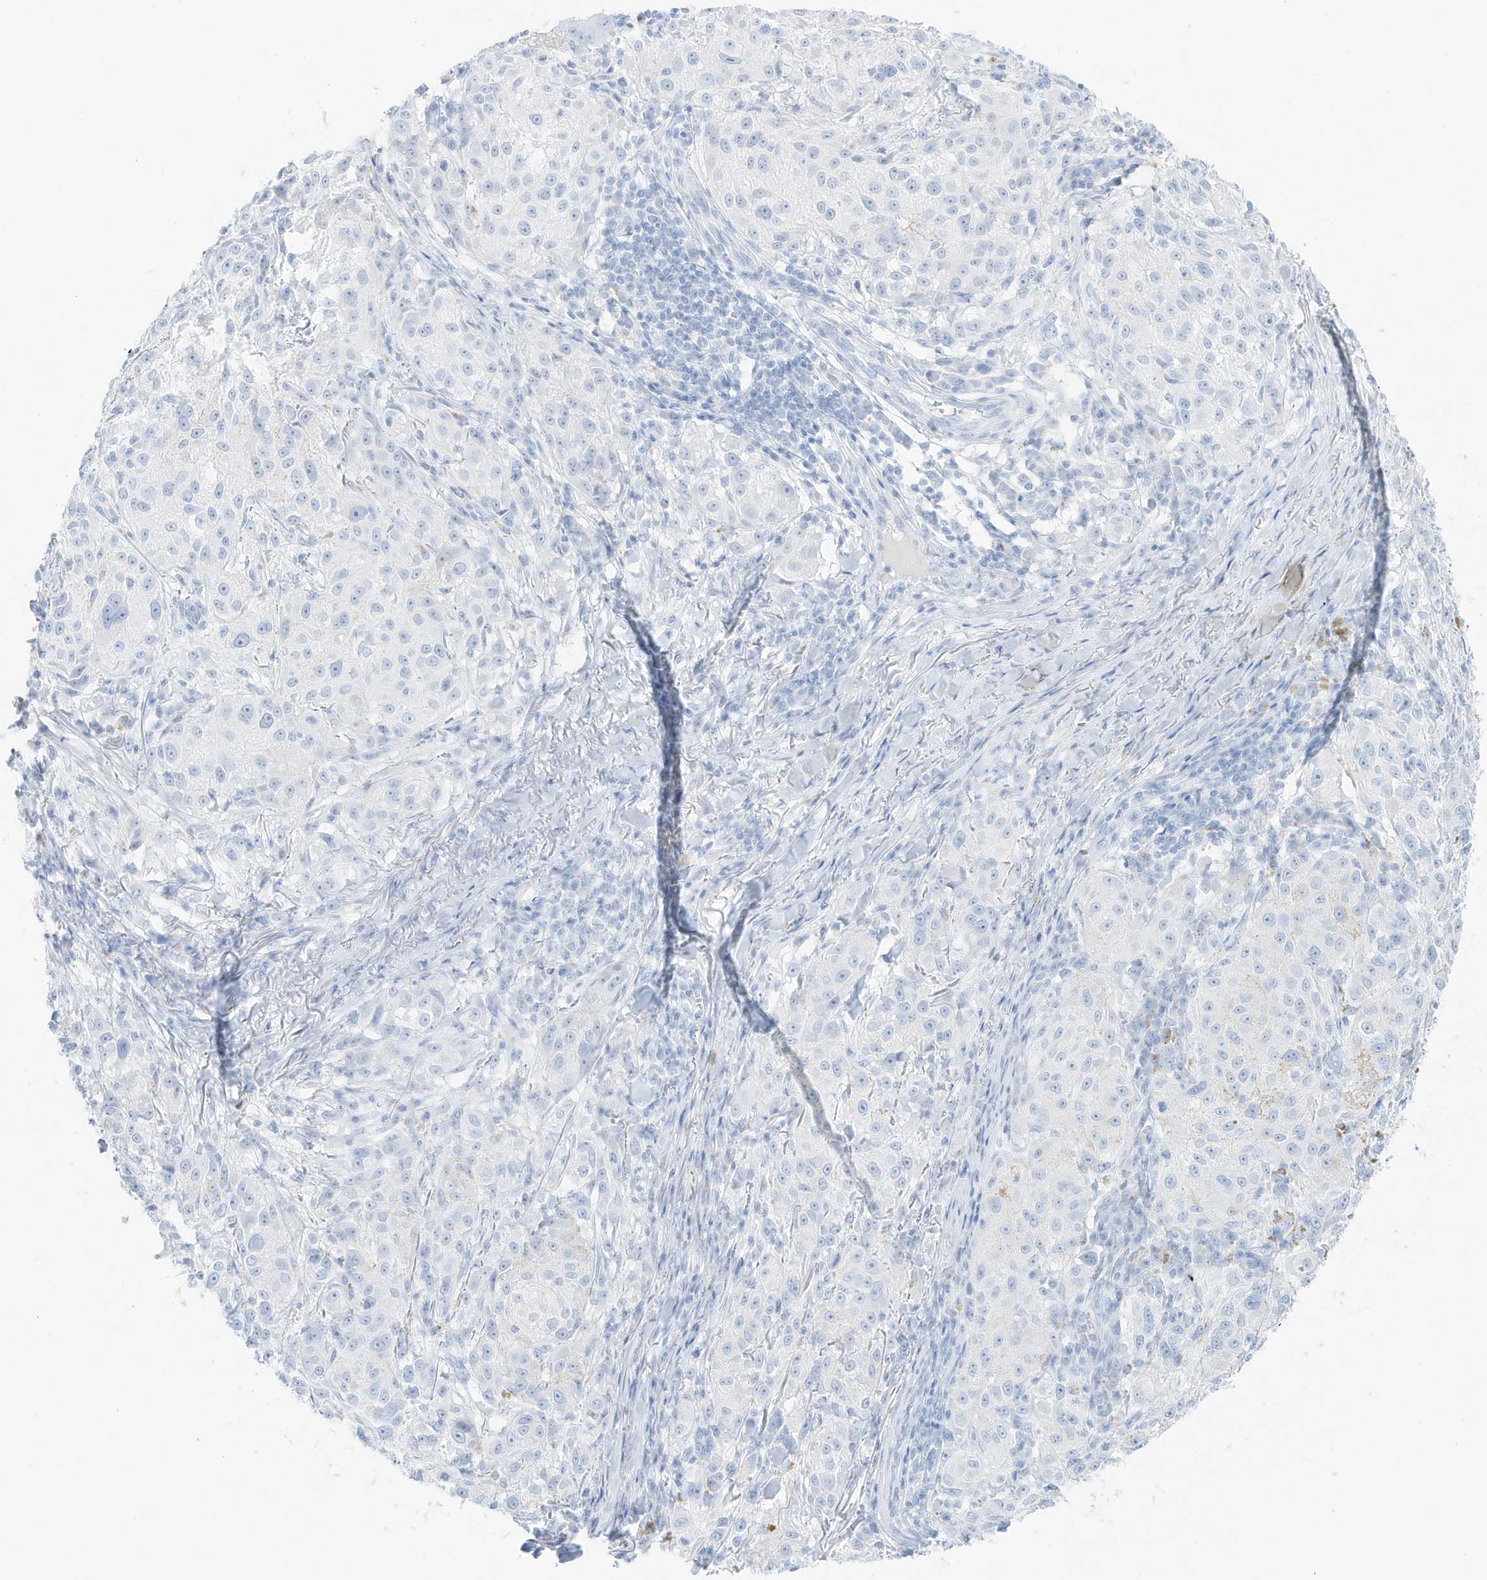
{"staining": {"intensity": "negative", "quantity": "none", "location": "none"}, "tissue": "melanoma", "cell_type": "Tumor cells", "image_type": "cancer", "snomed": [{"axis": "morphology", "description": "Necrosis, NOS"}, {"axis": "morphology", "description": "Malignant melanoma, NOS"}, {"axis": "topography", "description": "Skin"}], "caption": "Immunohistochemistry micrograph of neoplastic tissue: malignant melanoma stained with DAB (3,3'-diaminobenzidine) demonstrates no significant protein expression in tumor cells.", "gene": "SLC22A13", "patient": {"sex": "female", "age": 87}}